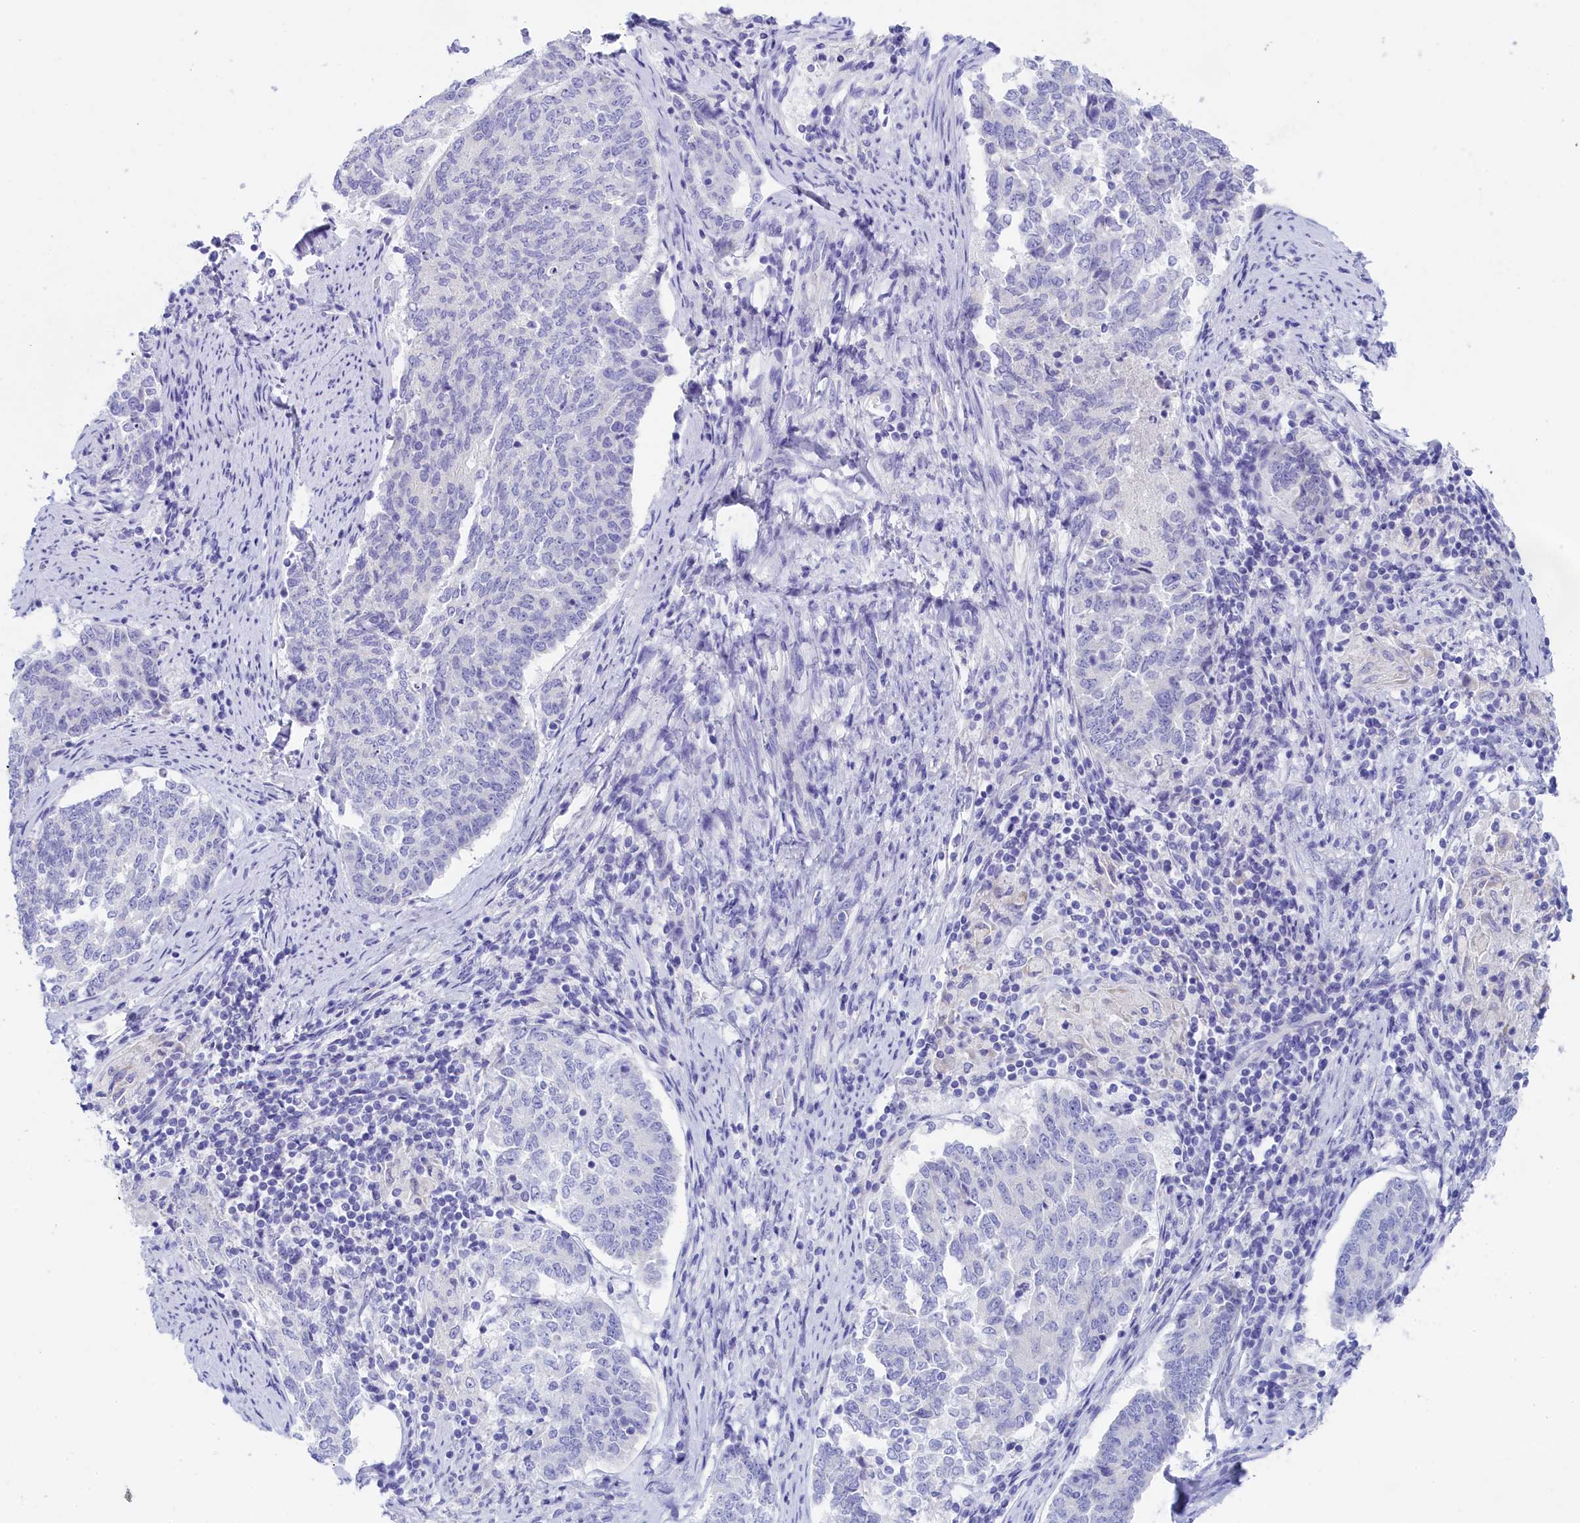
{"staining": {"intensity": "negative", "quantity": "none", "location": "none"}, "tissue": "endometrial cancer", "cell_type": "Tumor cells", "image_type": "cancer", "snomed": [{"axis": "morphology", "description": "Adenocarcinoma, NOS"}, {"axis": "topography", "description": "Endometrium"}], "caption": "IHC of endometrial cancer reveals no positivity in tumor cells.", "gene": "TRIM10", "patient": {"sex": "female", "age": 80}}